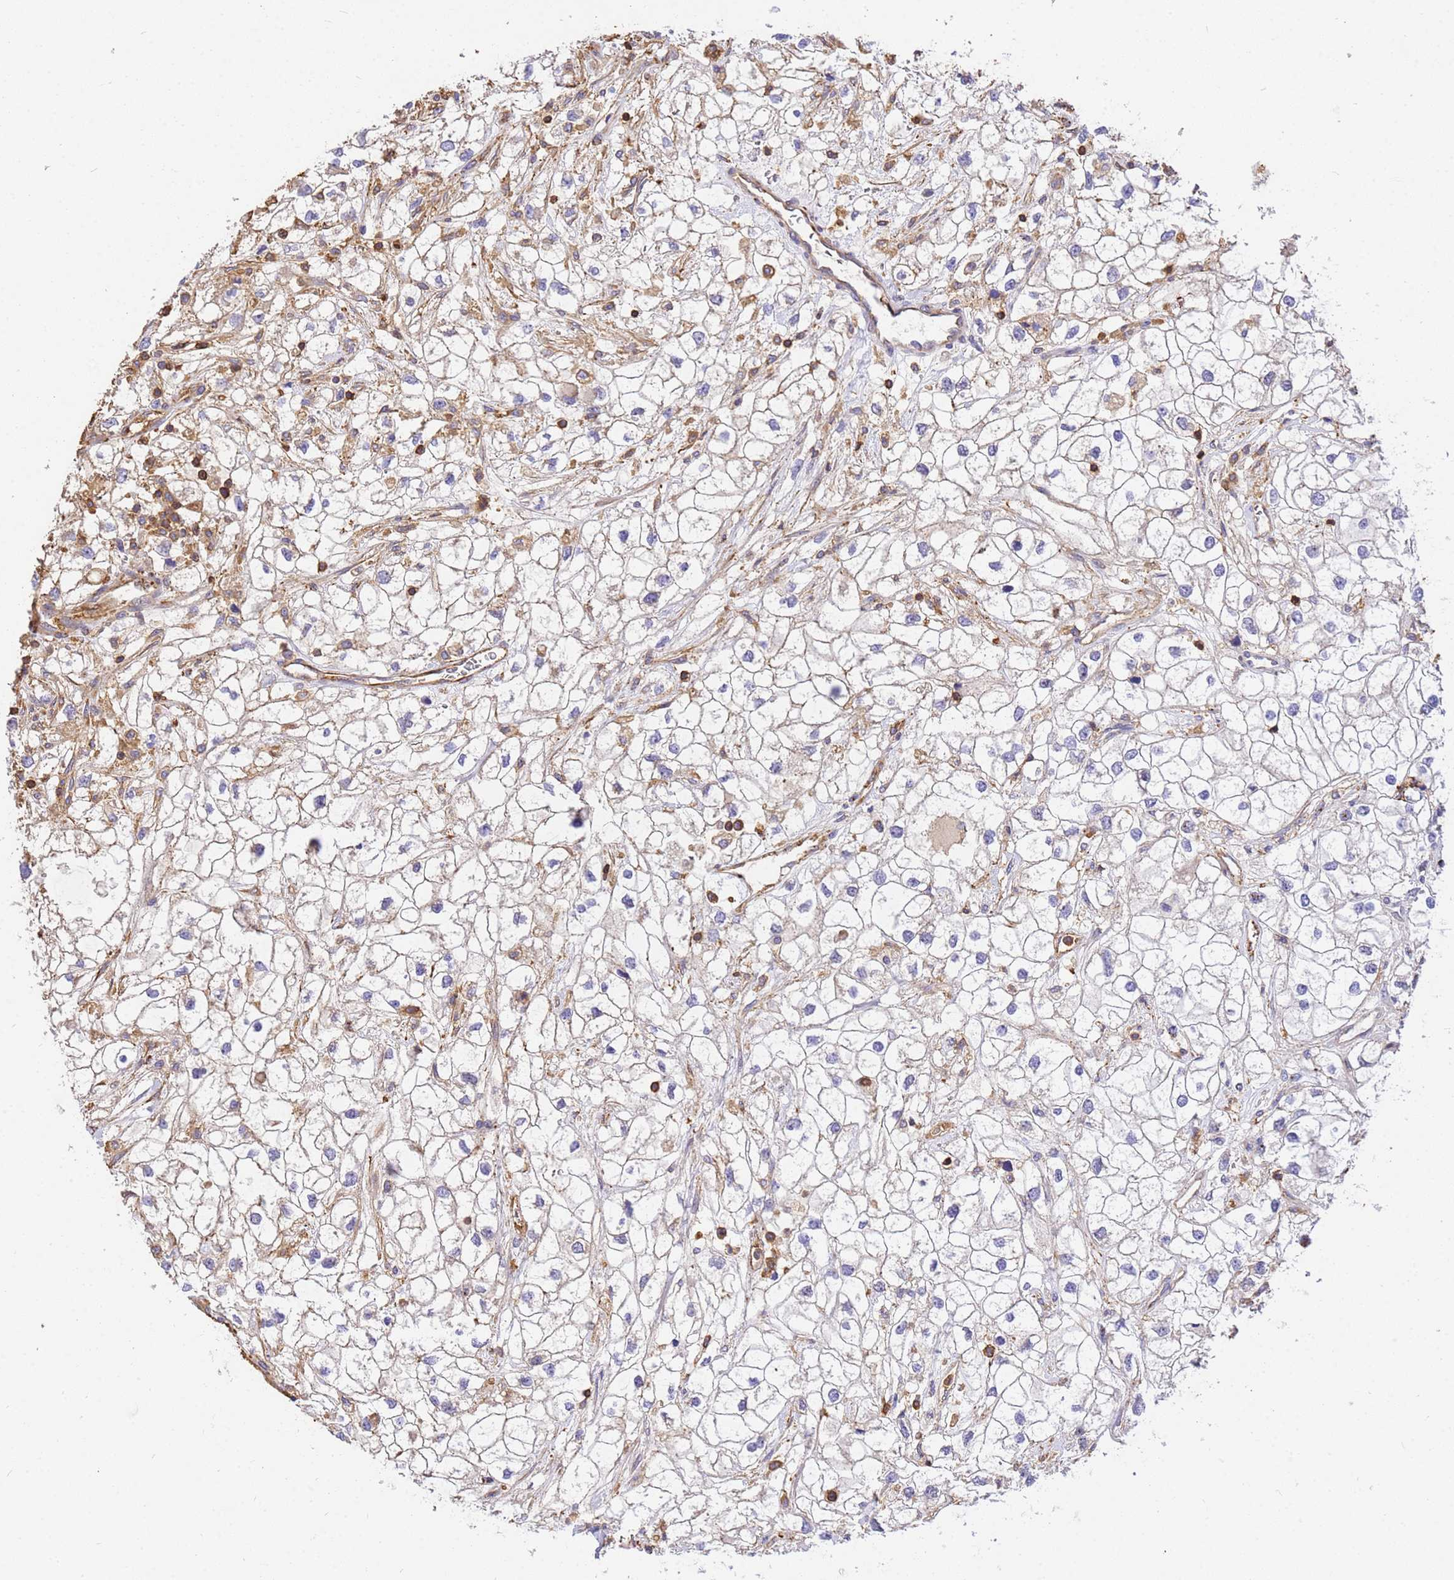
{"staining": {"intensity": "weak", "quantity": "25%-75%", "location": "cytoplasmic/membranous"}, "tissue": "renal cancer", "cell_type": "Tumor cells", "image_type": "cancer", "snomed": [{"axis": "morphology", "description": "Adenocarcinoma, NOS"}, {"axis": "topography", "description": "Kidney"}], "caption": "Adenocarcinoma (renal) stained with a brown dye demonstrates weak cytoplasmic/membranous positive expression in approximately 25%-75% of tumor cells.", "gene": "WDR64", "patient": {"sex": "male", "age": 59}}